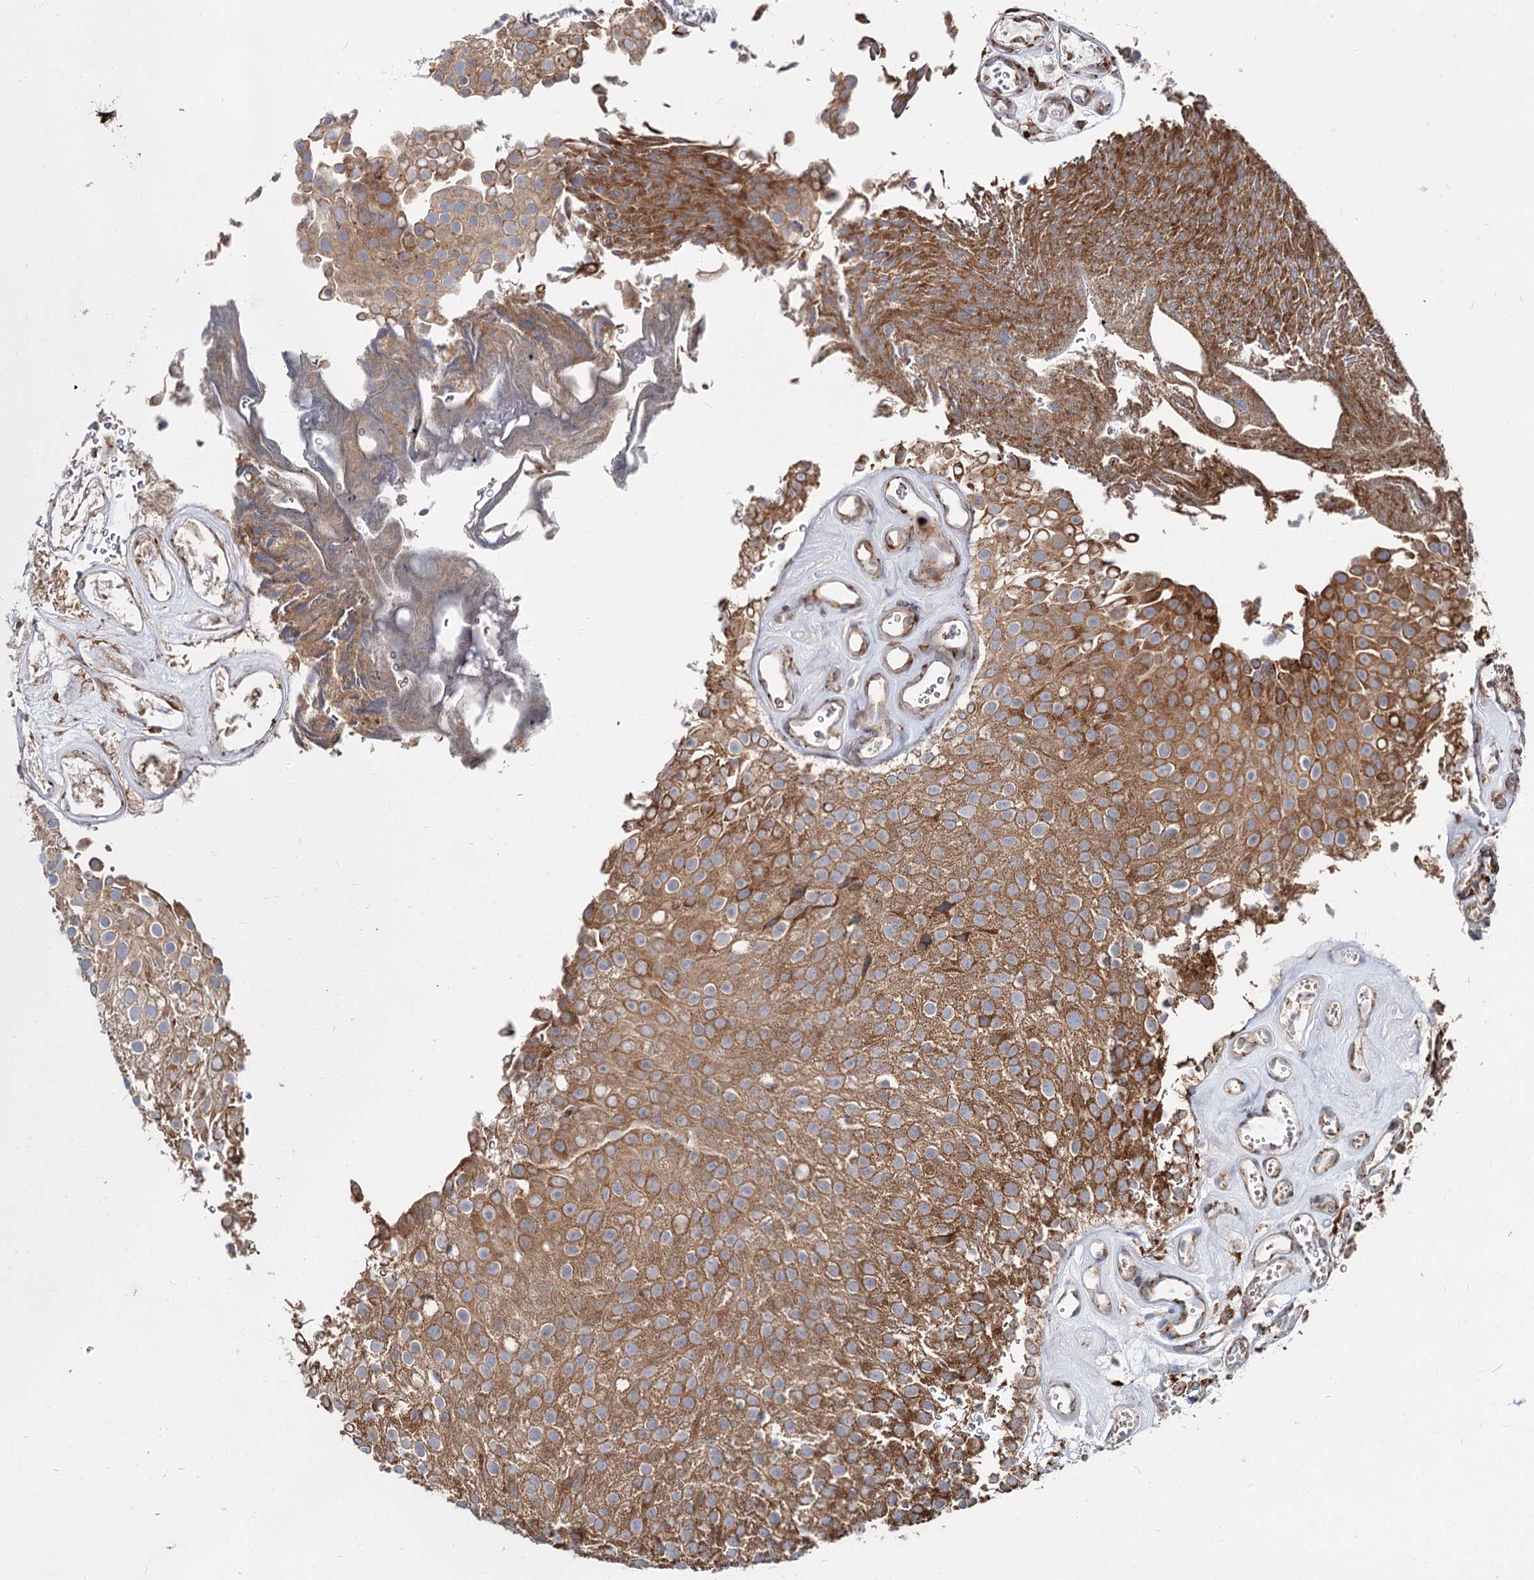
{"staining": {"intensity": "moderate", "quantity": ">75%", "location": "cytoplasmic/membranous"}, "tissue": "urothelial cancer", "cell_type": "Tumor cells", "image_type": "cancer", "snomed": [{"axis": "morphology", "description": "Urothelial carcinoma, Low grade"}, {"axis": "topography", "description": "Urinary bladder"}], "caption": "Brown immunohistochemical staining in urothelial carcinoma (low-grade) exhibits moderate cytoplasmic/membranous positivity in about >75% of tumor cells.", "gene": "SPART", "patient": {"sex": "male", "age": 78}}